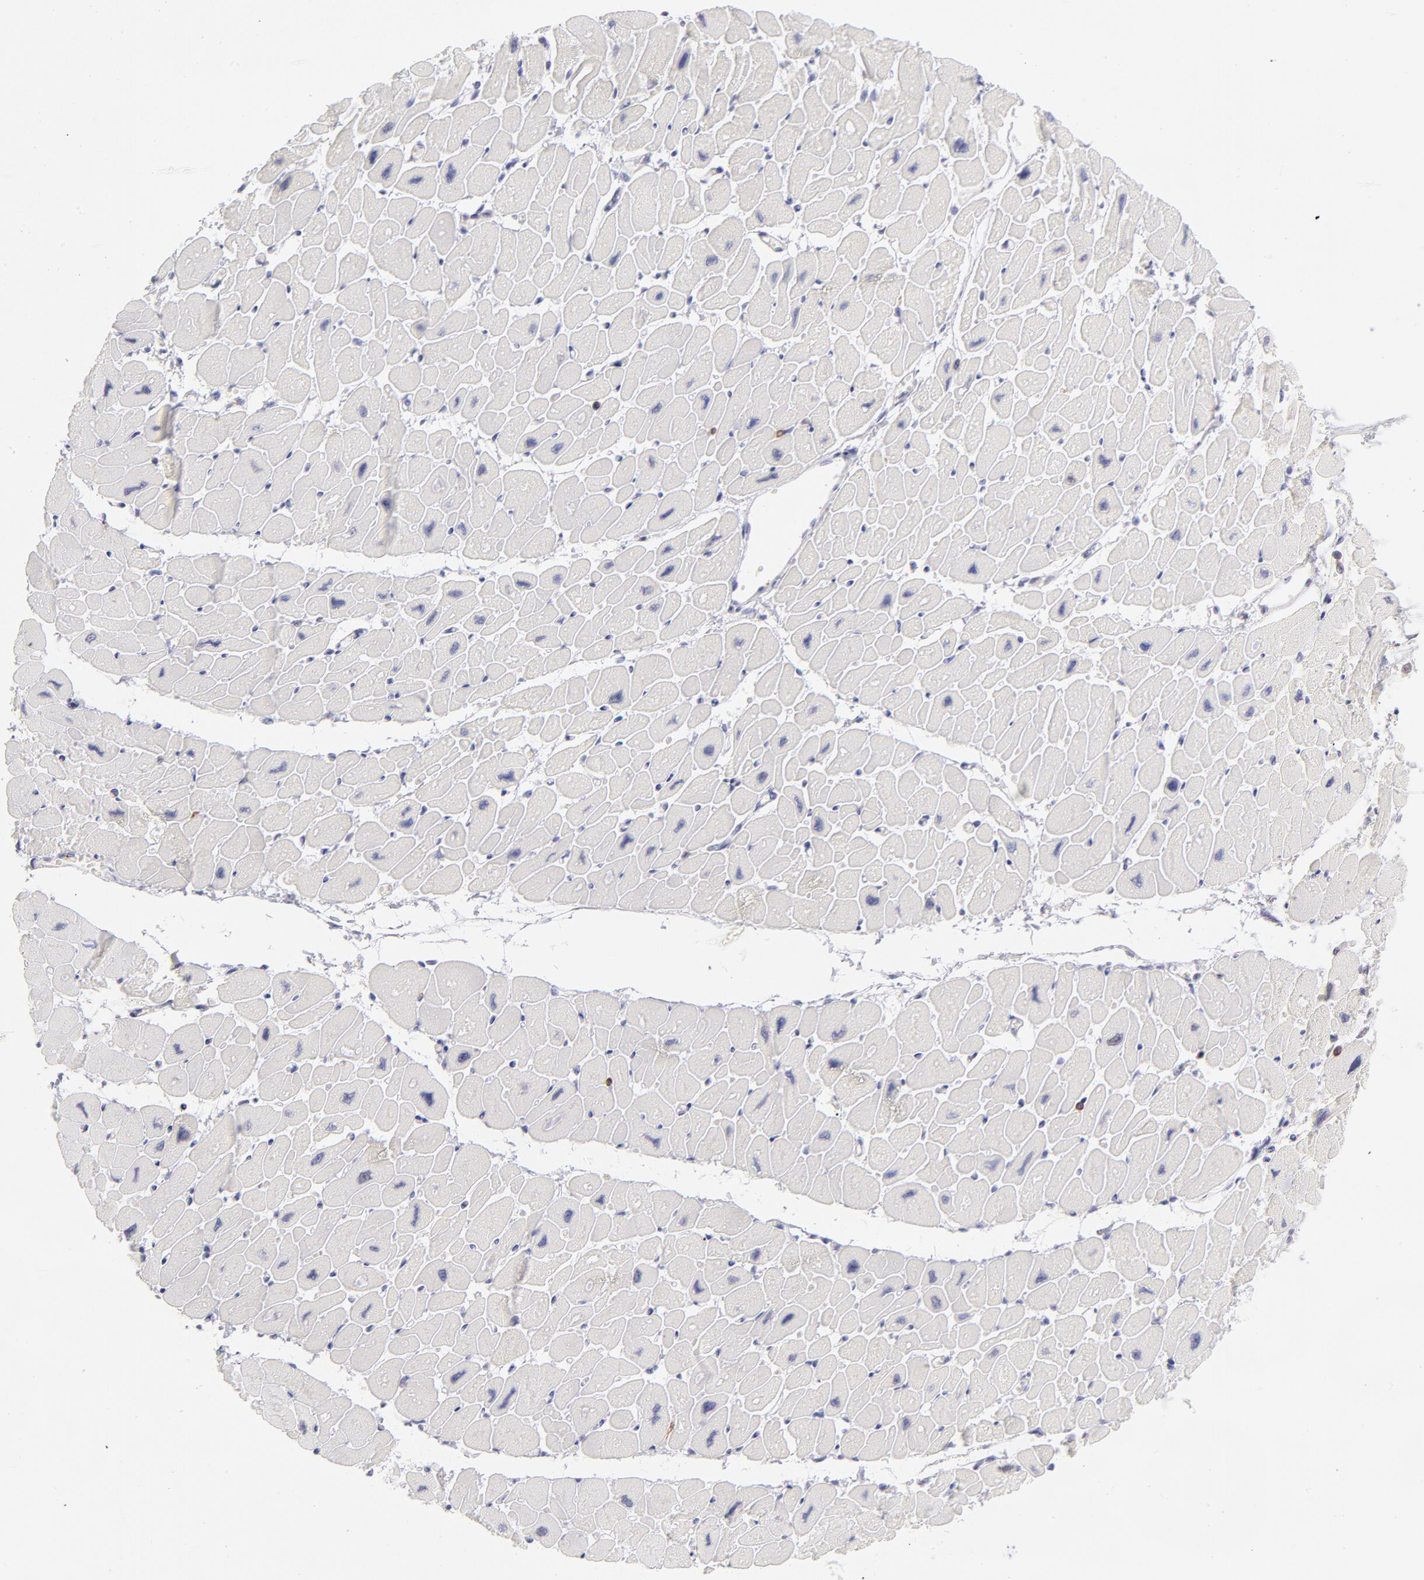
{"staining": {"intensity": "negative", "quantity": "none", "location": "none"}, "tissue": "heart muscle", "cell_type": "Cardiomyocytes", "image_type": "normal", "snomed": [{"axis": "morphology", "description": "Normal tissue, NOS"}, {"axis": "topography", "description": "Heart"}], "caption": "This histopathology image is of benign heart muscle stained with immunohistochemistry (IHC) to label a protein in brown with the nuclei are counter-stained blue. There is no staining in cardiomyocytes. (Stains: DAB (3,3'-diaminobenzidine) immunohistochemistry with hematoxylin counter stain, Microscopy: brightfield microscopy at high magnification).", "gene": "LTB4R", "patient": {"sex": "female", "age": 54}}